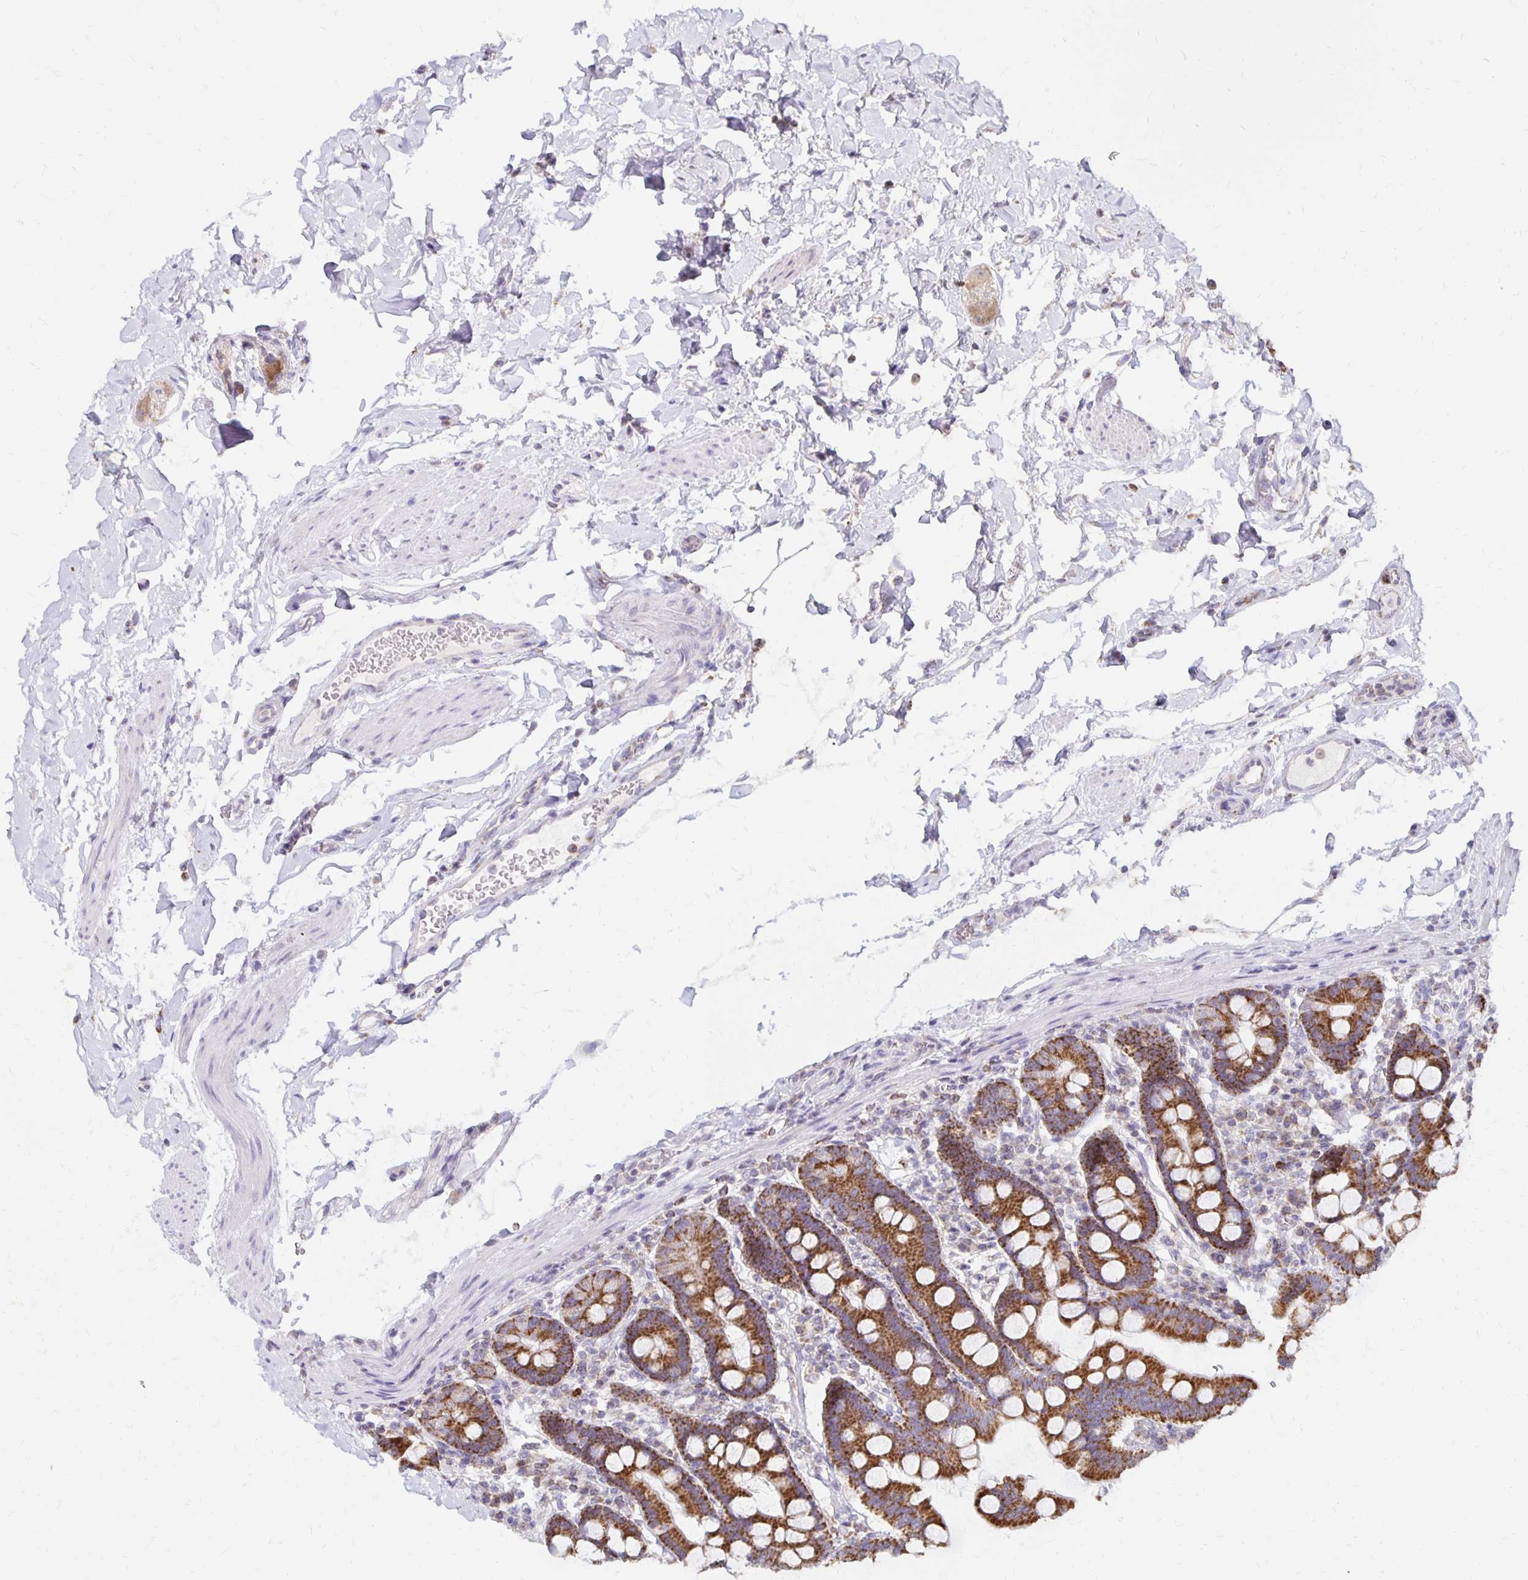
{"staining": {"intensity": "strong", "quantity": ">75%", "location": "cytoplasmic/membranous"}, "tissue": "duodenum", "cell_type": "Glandular cells", "image_type": "normal", "snomed": [{"axis": "morphology", "description": "Normal tissue, NOS"}, {"axis": "topography", "description": "Pancreas"}, {"axis": "topography", "description": "Duodenum"}], "caption": "Benign duodenum exhibits strong cytoplasmic/membranous expression in approximately >75% of glandular cells, visualized by immunohistochemistry.", "gene": "IER3", "patient": {"sex": "male", "age": 59}}